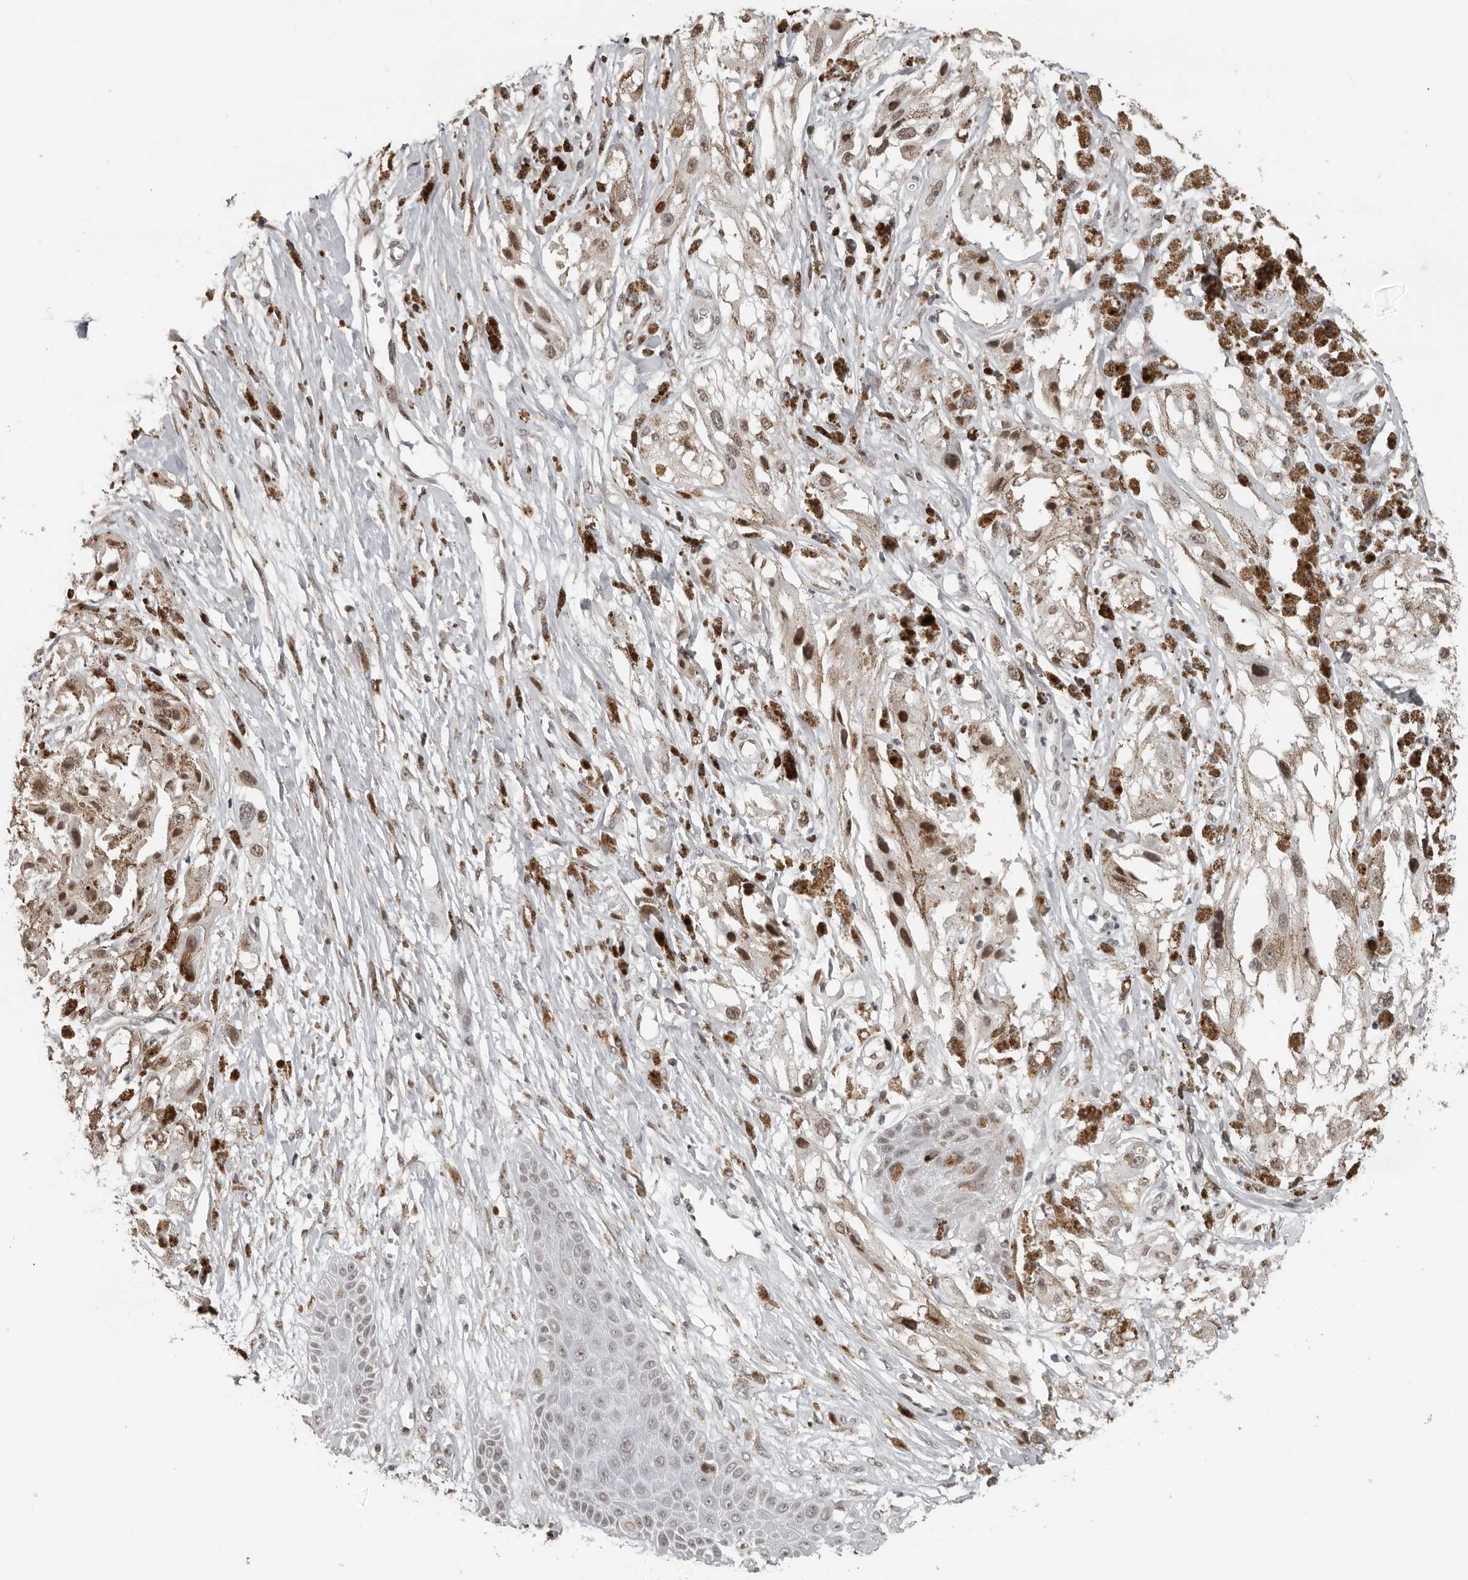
{"staining": {"intensity": "weak", "quantity": "25%-75%", "location": "nuclear"}, "tissue": "melanoma", "cell_type": "Tumor cells", "image_type": "cancer", "snomed": [{"axis": "morphology", "description": "Malignant melanoma, NOS"}, {"axis": "topography", "description": "Skin"}], "caption": "Malignant melanoma stained with immunohistochemistry (IHC) shows weak nuclear expression in approximately 25%-75% of tumor cells. Nuclei are stained in blue.", "gene": "ORC1", "patient": {"sex": "male", "age": 88}}